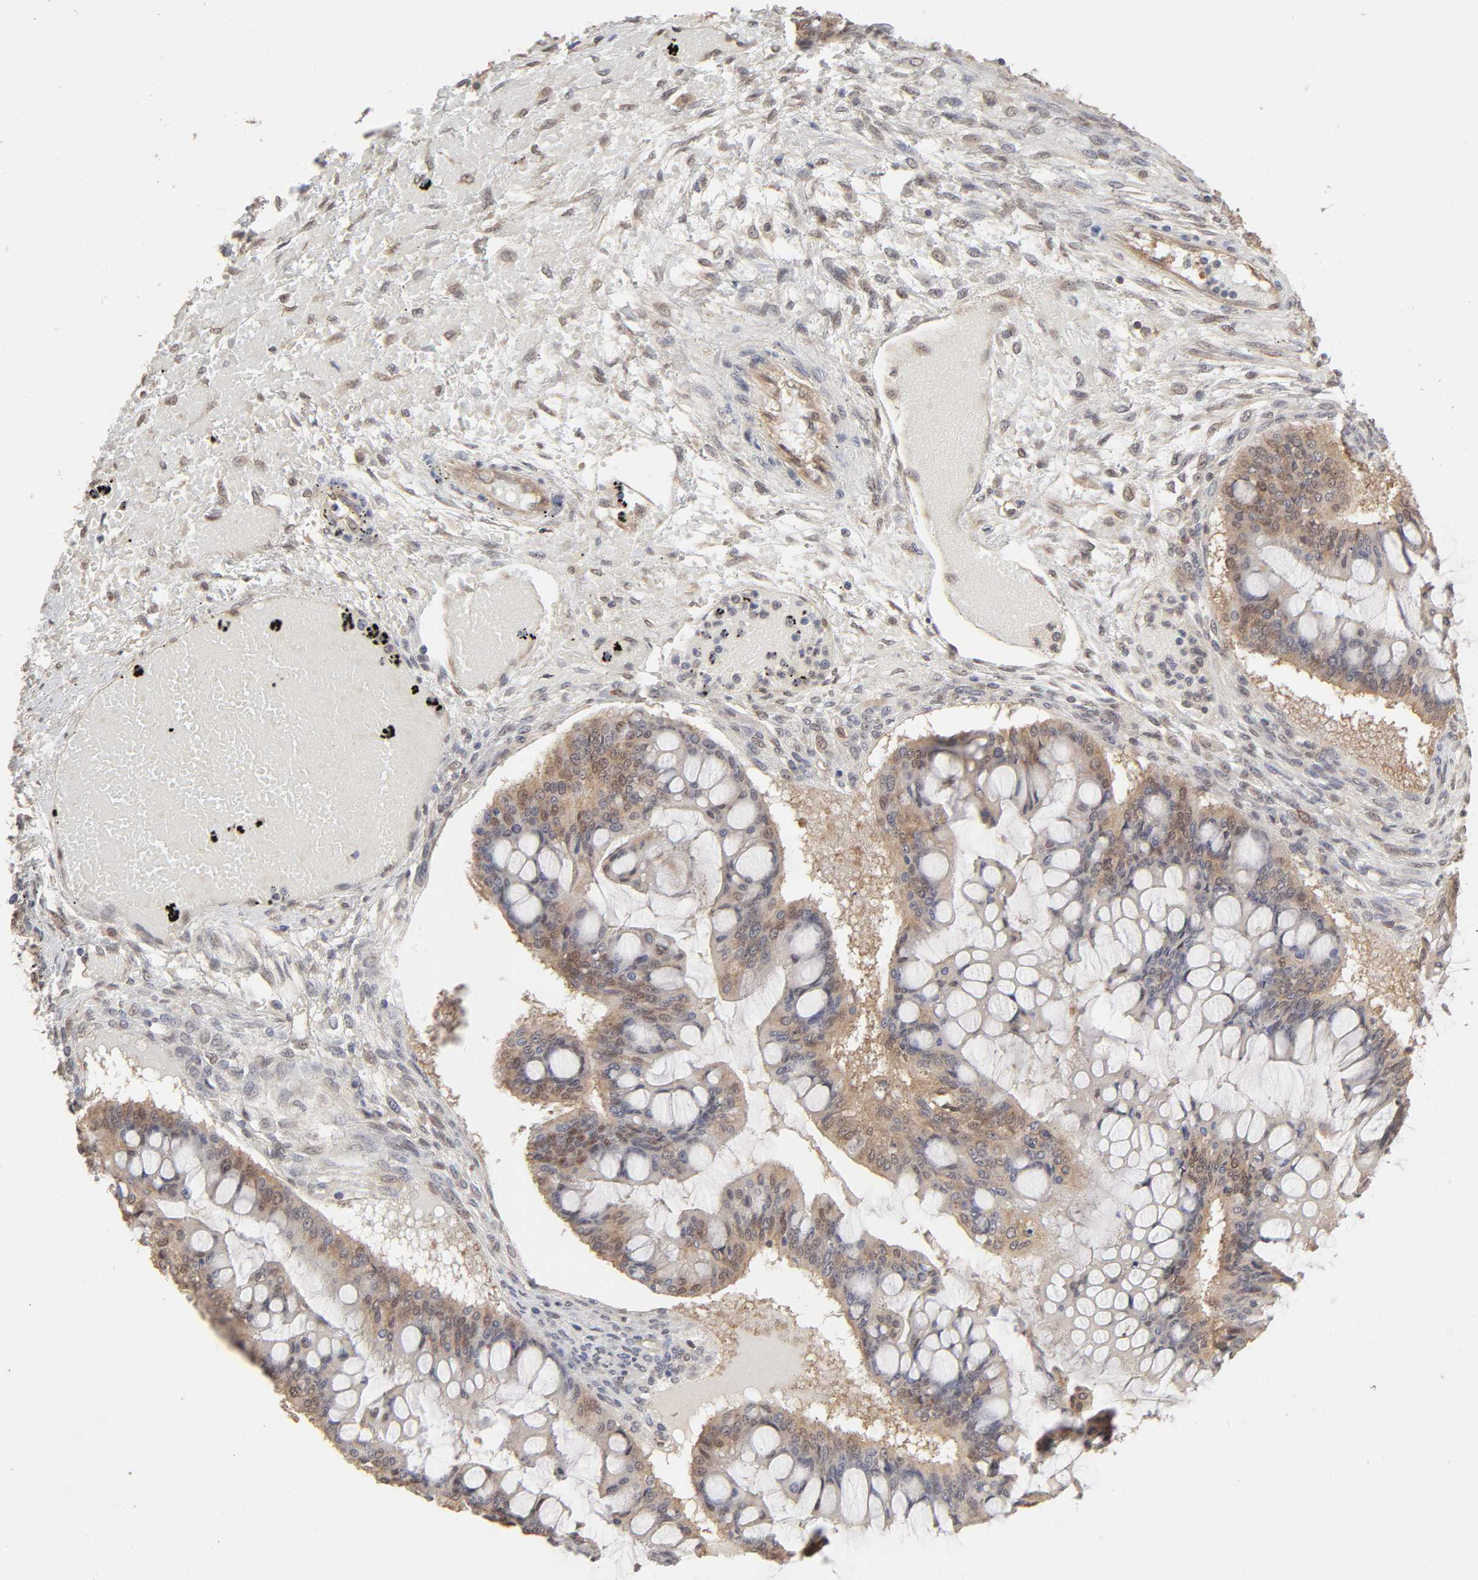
{"staining": {"intensity": "moderate", "quantity": "25%-75%", "location": "cytoplasmic/membranous"}, "tissue": "ovarian cancer", "cell_type": "Tumor cells", "image_type": "cancer", "snomed": [{"axis": "morphology", "description": "Cystadenocarcinoma, mucinous, NOS"}, {"axis": "topography", "description": "Ovary"}], "caption": "Immunohistochemistry (IHC) (DAB (3,3'-diaminobenzidine)) staining of mucinous cystadenocarcinoma (ovarian) shows moderate cytoplasmic/membranous protein expression in about 25%-75% of tumor cells. (IHC, brightfield microscopy, high magnification).", "gene": "MAPK1", "patient": {"sex": "female", "age": 73}}